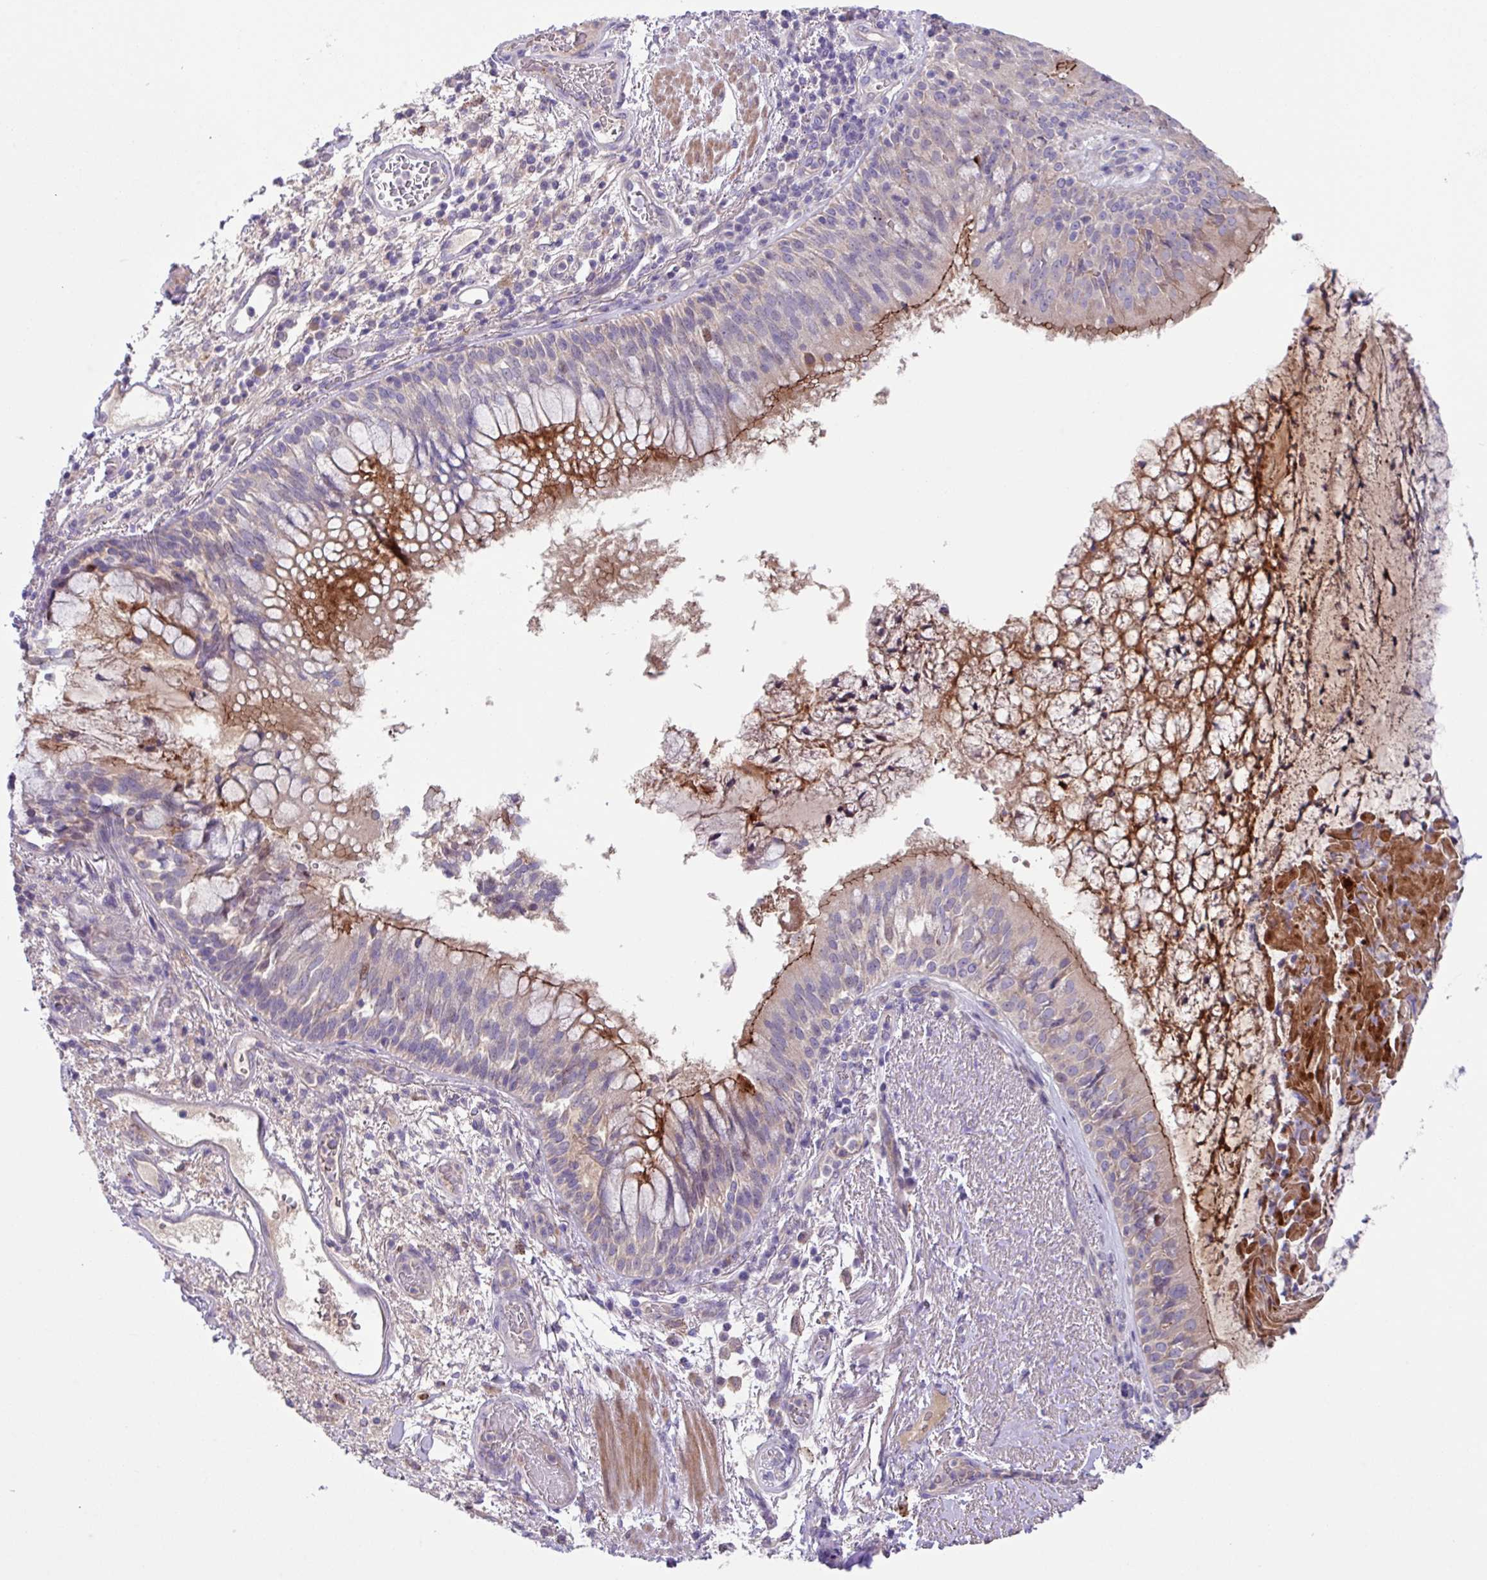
{"staining": {"intensity": "moderate", "quantity": "<25%", "location": "cytoplasmic/membranous"}, "tissue": "bronchus", "cell_type": "Respiratory epithelial cells", "image_type": "normal", "snomed": [{"axis": "morphology", "description": "Normal tissue, NOS"}, {"axis": "topography", "description": "Cartilage tissue"}, {"axis": "topography", "description": "Bronchus"}], "caption": "Approximately <25% of respiratory epithelial cells in benign bronchus display moderate cytoplasmic/membranous protein expression as visualized by brown immunohistochemical staining.", "gene": "IQCJ", "patient": {"sex": "male", "age": 63}}